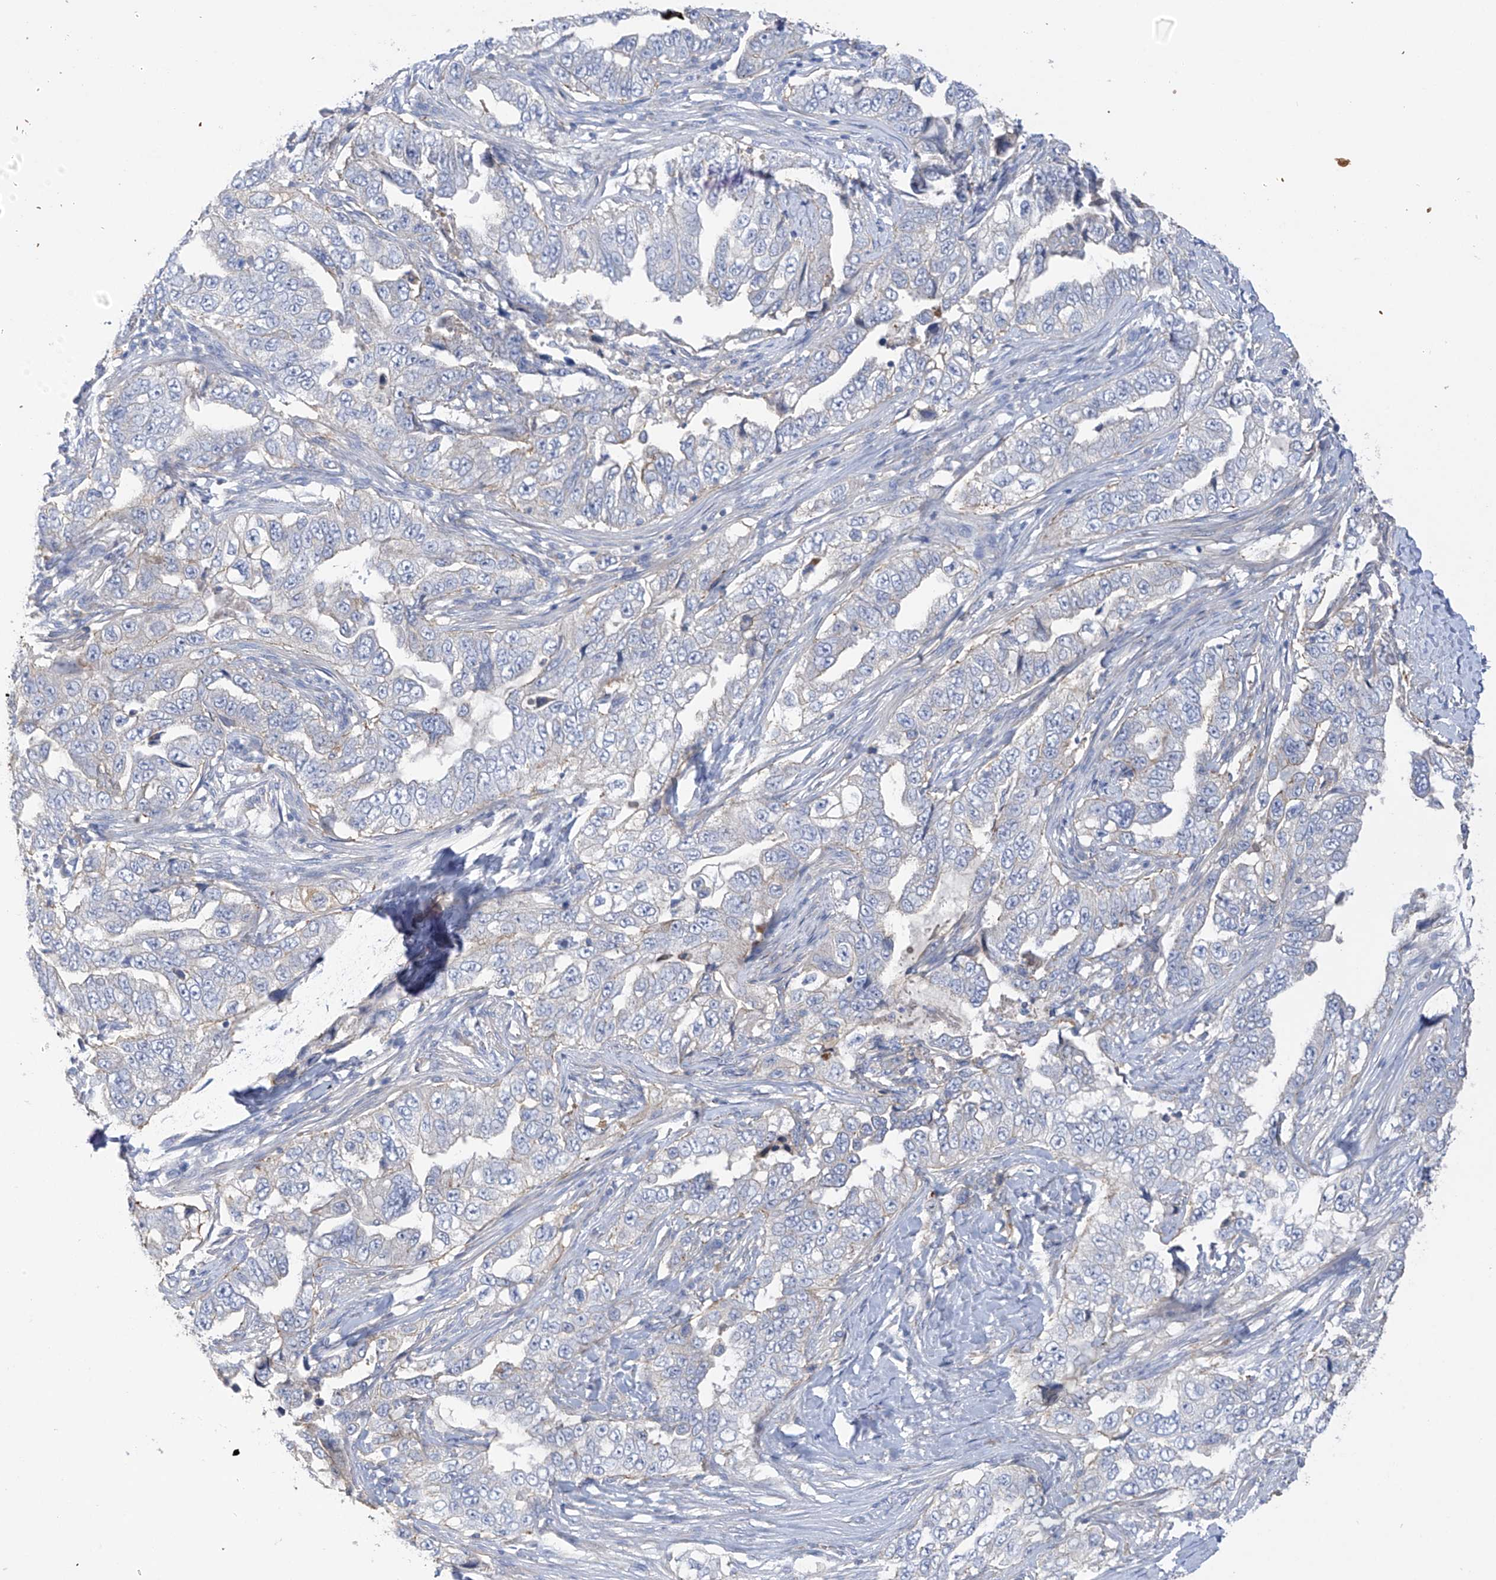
{"staining": {"intensity": "weak", "quantity": "<25%", "location": "cytoplasmic/membranous"}, "tissue": "lung cancer", "cell_type": "Tumor cells", "image_type": "cancer", "snomed": [{"axis": "morphology", "description": "Adenocarcinoma, NOS"}, {"axis": "topography", "description": "Lung"}], "caption": "High power microscopy micrograph of an immunohistochemistry (IHC) micrograph of lung cancer (adenocarcinoma), revealing no significant expression in tumor cells. Brightfield microscopy of immunohistochemistry stained with DAB (brown) and hematoxylin (blue), captured at high magnification.", "gene": "PRSS12", "patient": {"sex": "female", "age": 51}}